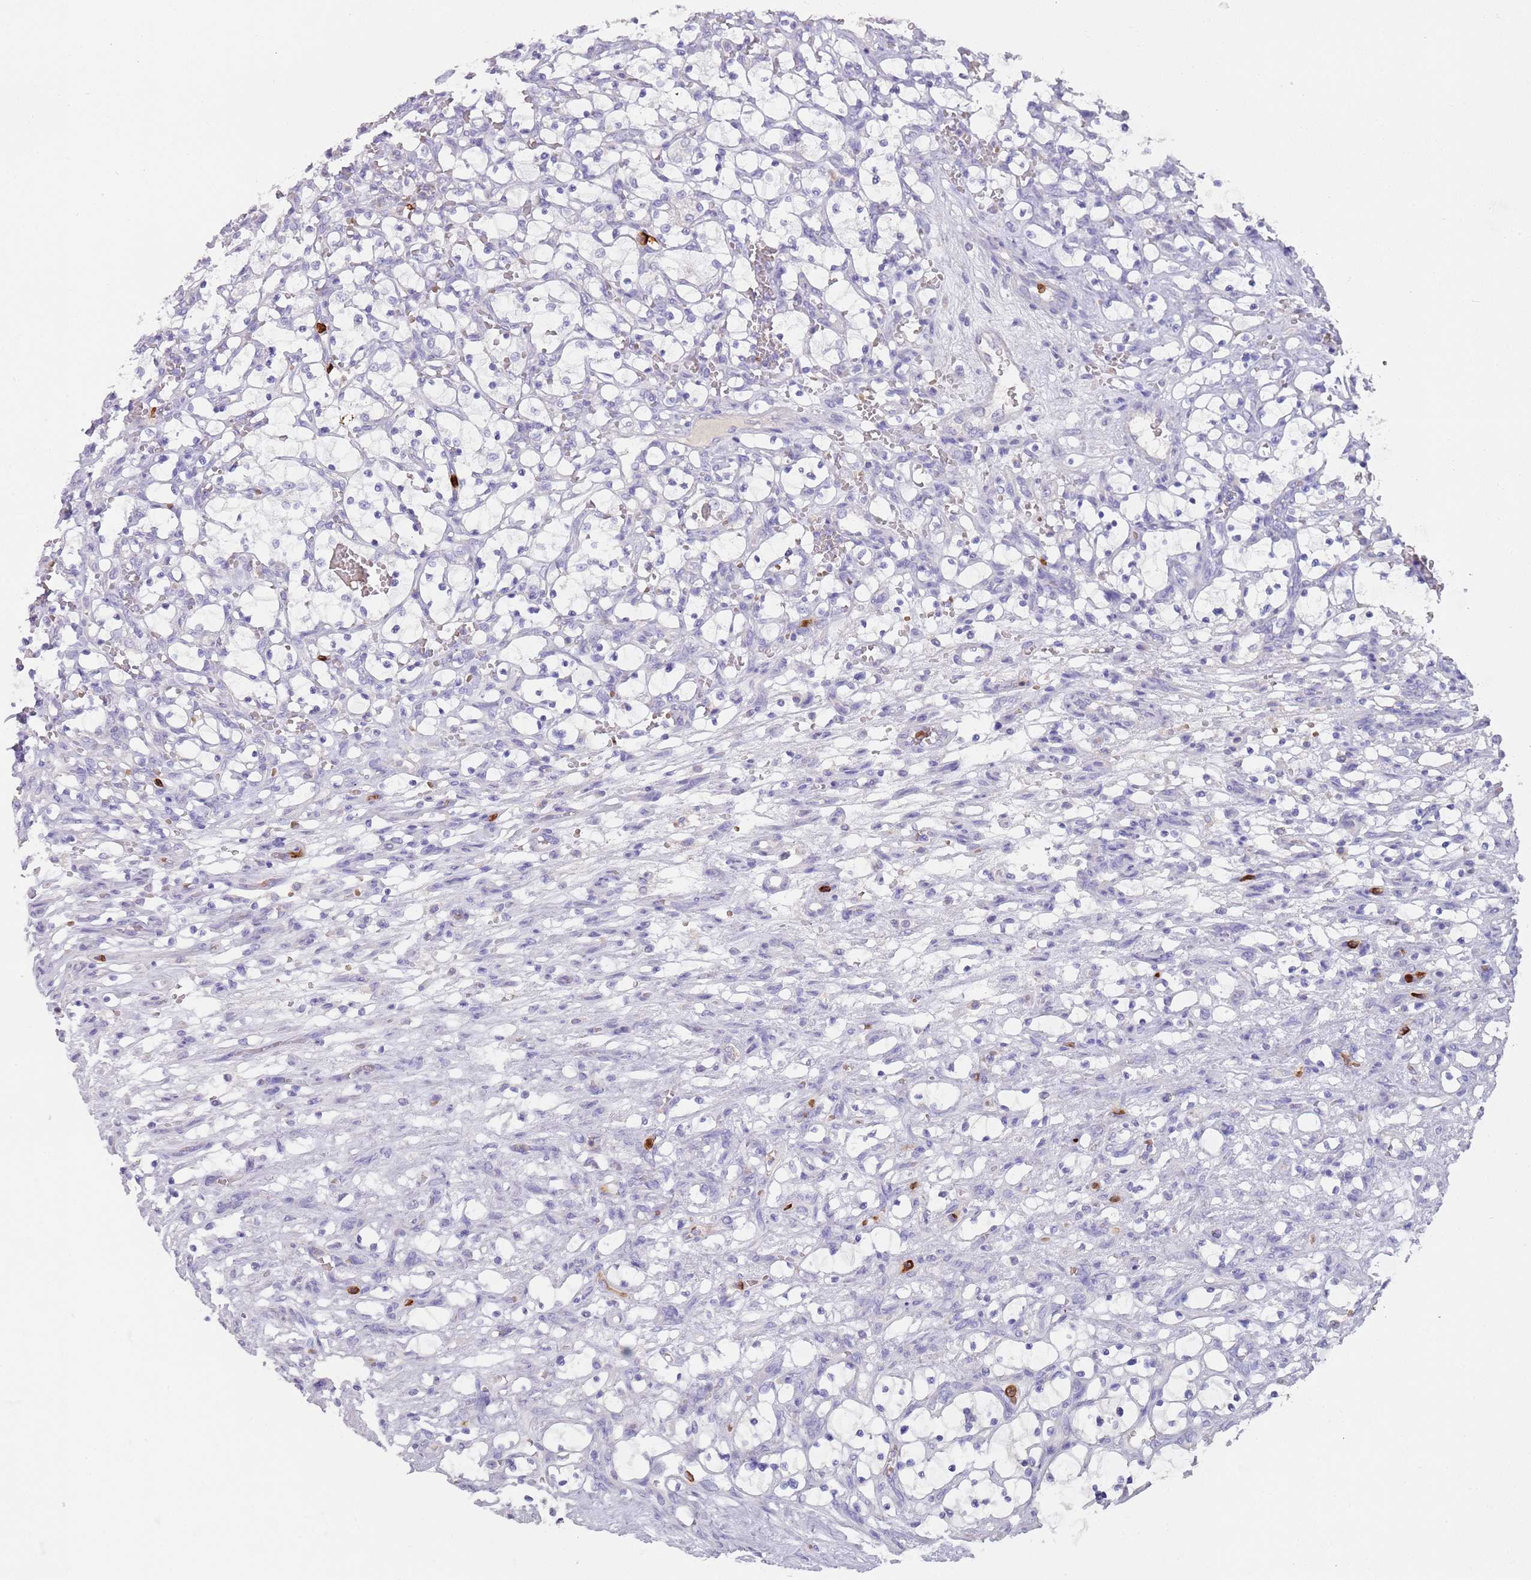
{"staining": {"intensity": "negative", "quantity": "none", "location": "none"}, "tissue": "renal cancer", "cell_type": "Tumor cells", "image_type": "cancer", "snomed": [{"axis": "morphology", "description": "Adenocarcinoma, NOS"}, {"axis": "topography", "description": "Kidney"}], "caption": "Human renal cancer (adenocarcinoma) stained for a protein using immunohistochemistry (IHC) demonstrates no staining in tumor cells.", "gene": "TMEM251", "patient": {"sex": "female", "age": 69}}